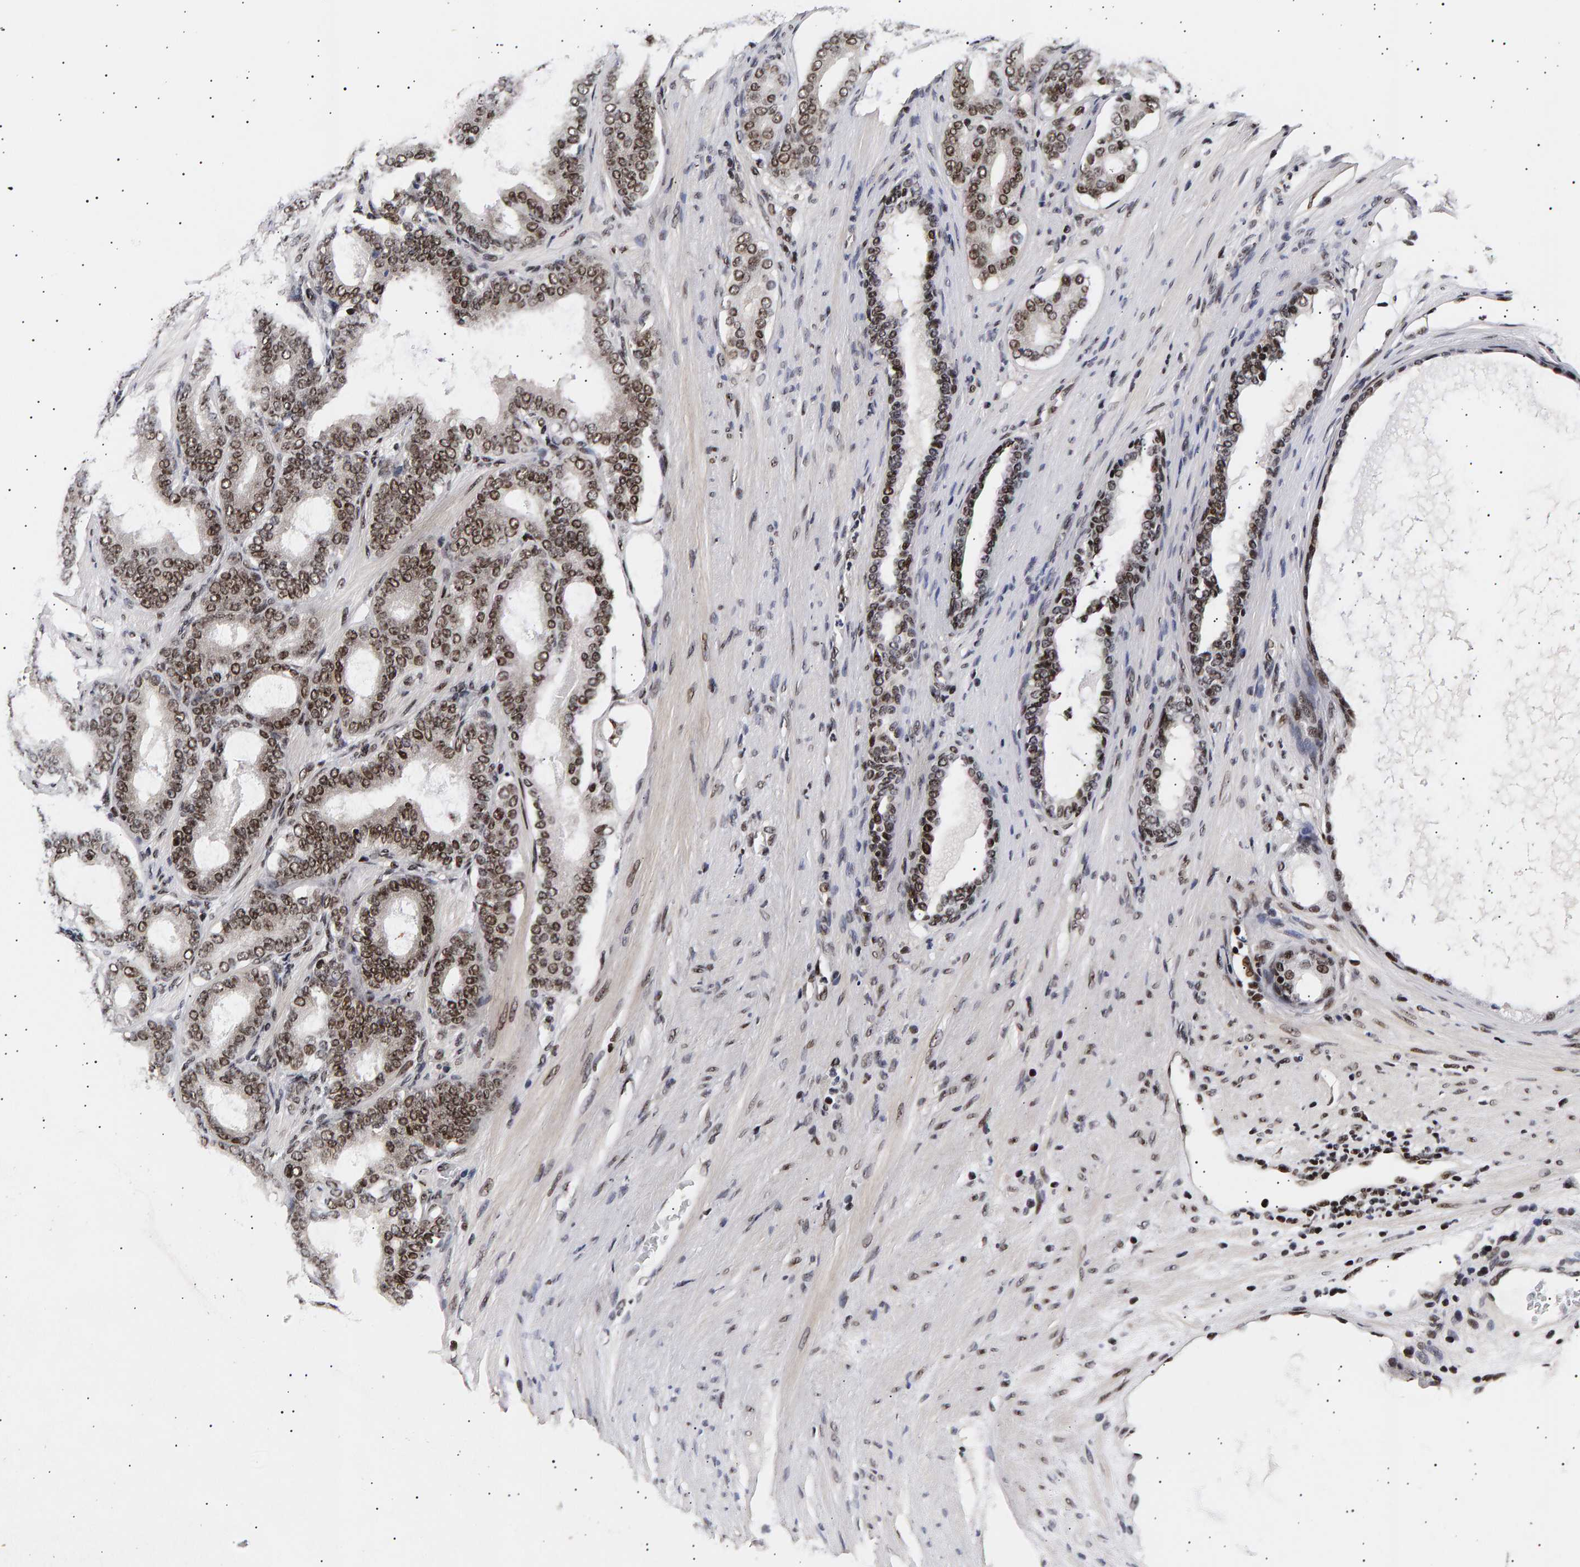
{"staining": {"intensity": "moderate", "quantity": ">75%", "location": "nuclear"}, "tissue": "prostate cancer", "cell_type": "Tumor cells", "image_type": "cancer", "snomed": [{"axis": "morphology", "description": "Adenocarcinoma, High grade"}, {"axis": "topography", "description": "Prostate"}], "caption": "Protein staining of prostate cancer (adenocarcinoma (high-grade)) tissue shows moderate nuclear positivity in approximately >75% of tumor cells.", "gene": "ANKRD40", "patient": {"sex": "male", "age": 60}}